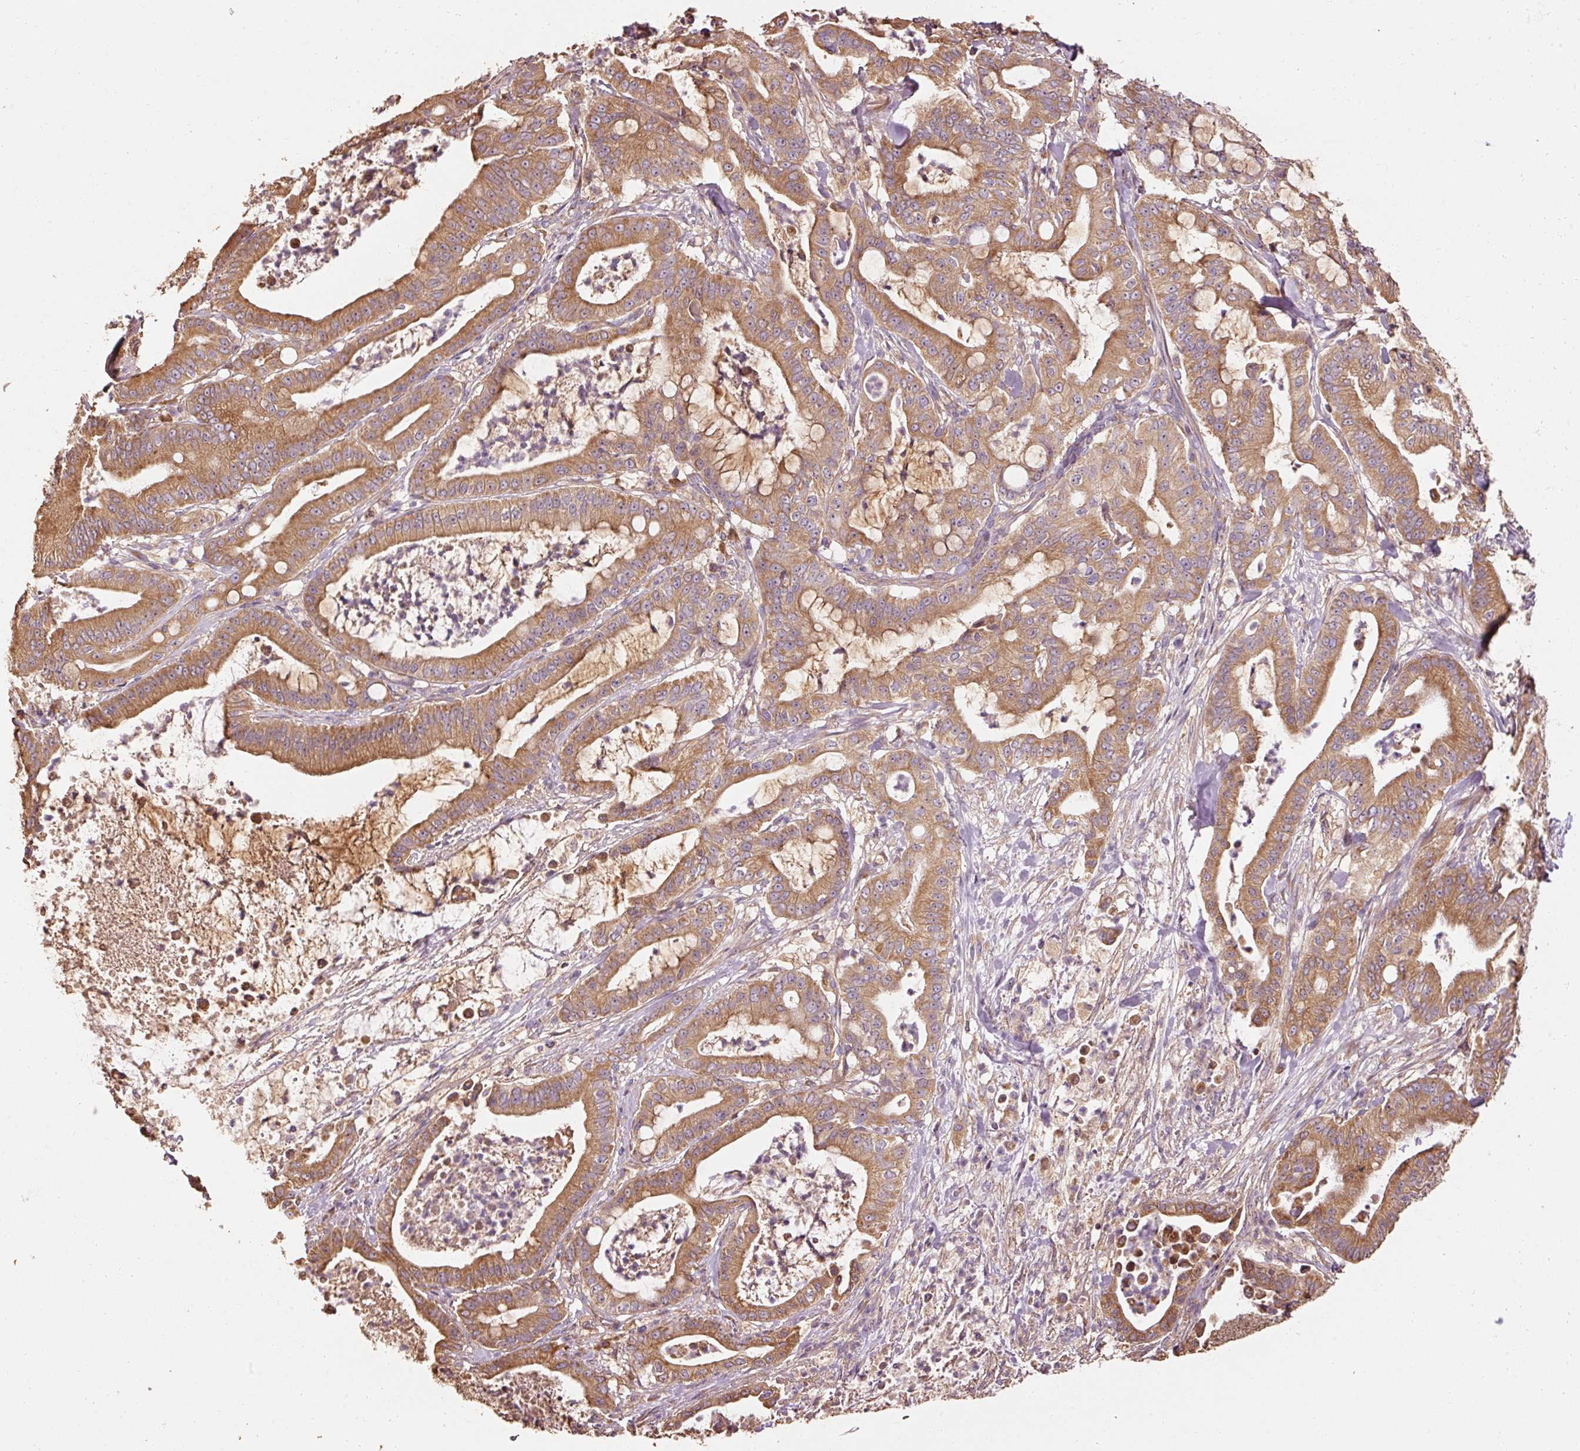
{"staining": {"intensity": "moderate", "quantity": ">75%", "location": "cytoplasmic/membranous"}, "tissue": "pancreatic cancer", "cell_type": "Tumor cells", "image_type": "cancer", "snomed": [{"axis": "morphology", "description": "Adenocarcinoma, NOS"}, {"axis": "topography", "description": "Pancreas"}], "caption": "Pancreatic cancer stained with IHC reveals moderate cytoplasmic/membranous positivity in about >75% of tumor cells. The staining was performed using DAB to visualize the protein expression in brown, while the nuclei were stained in blue with hematoxylin (Magnification: 20x).", "gene": "EFHC1", "patient": {"sex": "male", "age": 71}}